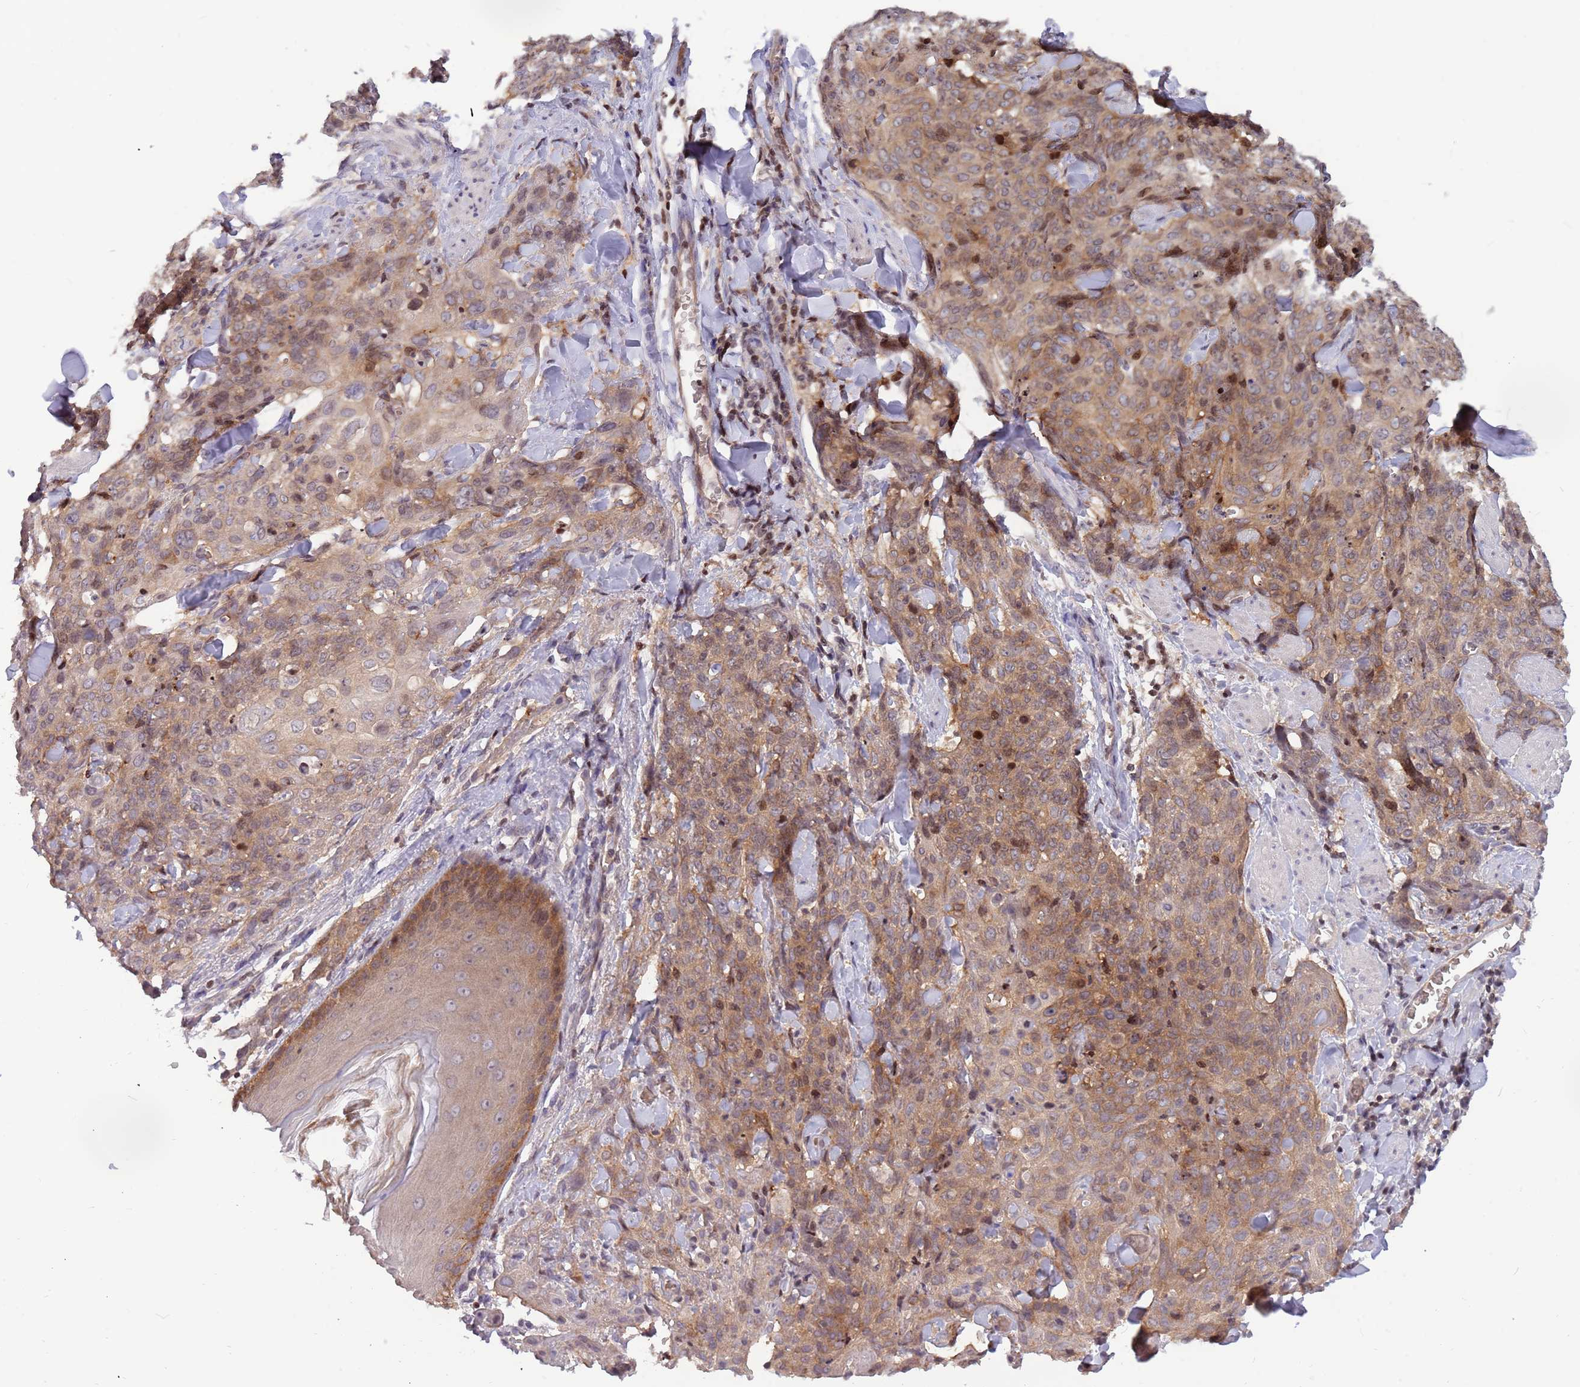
{"staining": {"intensity": "weak", "quantity": ">75%", "location": "cytoplasmic/membranous,nuclear"}, "tissue": "skin cancer", "cell_type": "Tumor cells", "image_type": "cancer", "snomed": [{"axis": "morphology", "description": "Squamous cell carcinoma, NOS"}, {"axis": "topography", "description": "Skin"}, {"axis": "topography", "description": "Vulva"}], "caption": "Immunohistochemical staining of skin squamous cell carcinoma reveals low levels of weak cytoplasmic/membranous and nuclear expression in approximately >75% of tumor cells.", "gene": "ARHGEF5", "patient": {"sex": "female", "age": 85}}